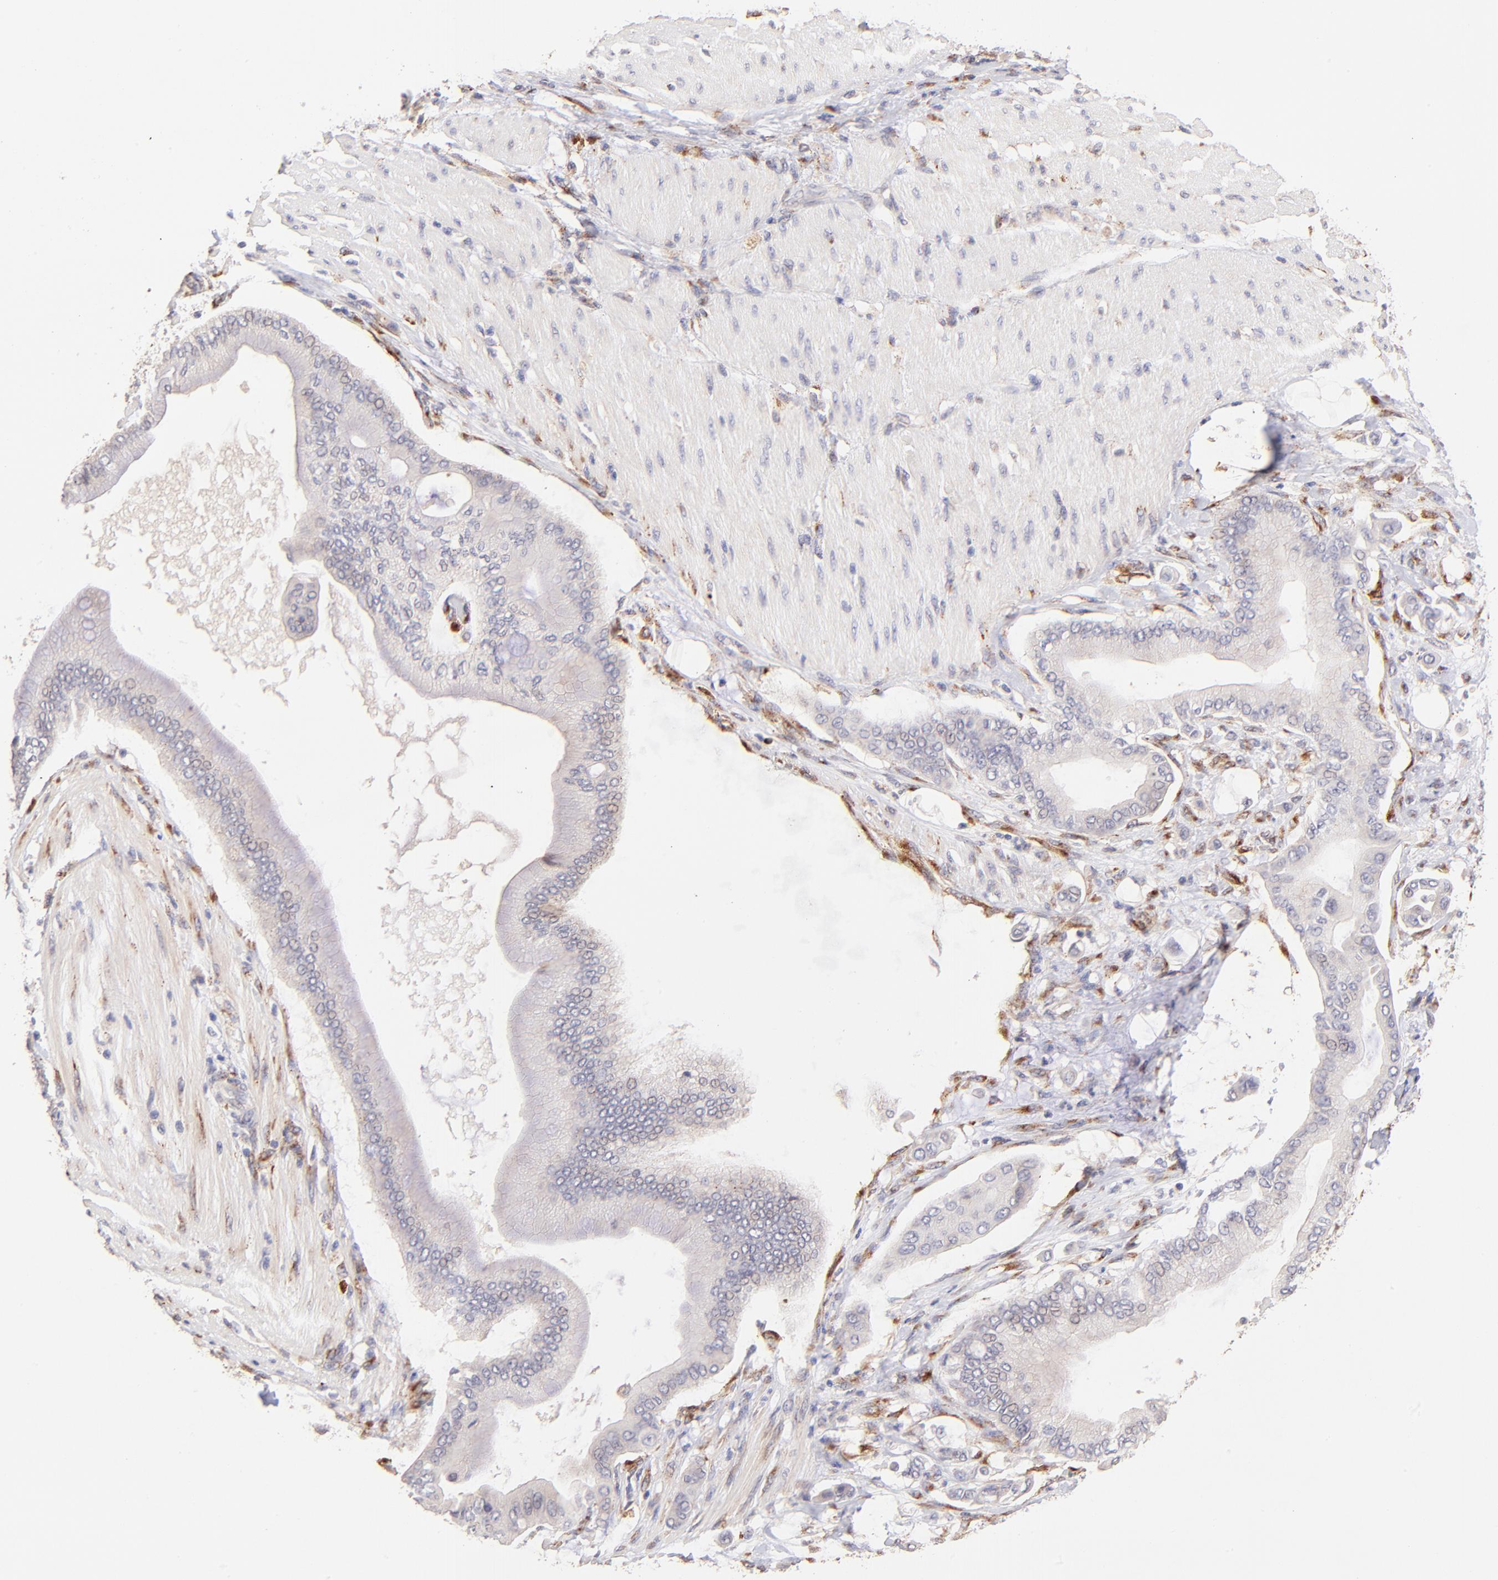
{"staining": {"intensity": "negative", "quantity": "none", "location": "none"}, "tissue": "pancreatic cancer", "cell_type": "Tumor cells", "image_type": "cancer", "snomed": [{"axis": "morphology", "description": "Adenocarcinoma, NOS"}, {"axis": "morphology", "description": "Adenocarcinoma, metastatic, NOS"}, {"axis": "topography", "description": "Lymph node"}, {"axis": "topography", "description": "Pancreas"}, {"axis": "topography", "description": "Duodenum"}], "caption": "Pancreatic cancer stained for a protein using immunohistochemistry (IHC) reveals no expression tumor cells.", "gene": "SPARC", "patient": {"sex": "female", "age": 64}}